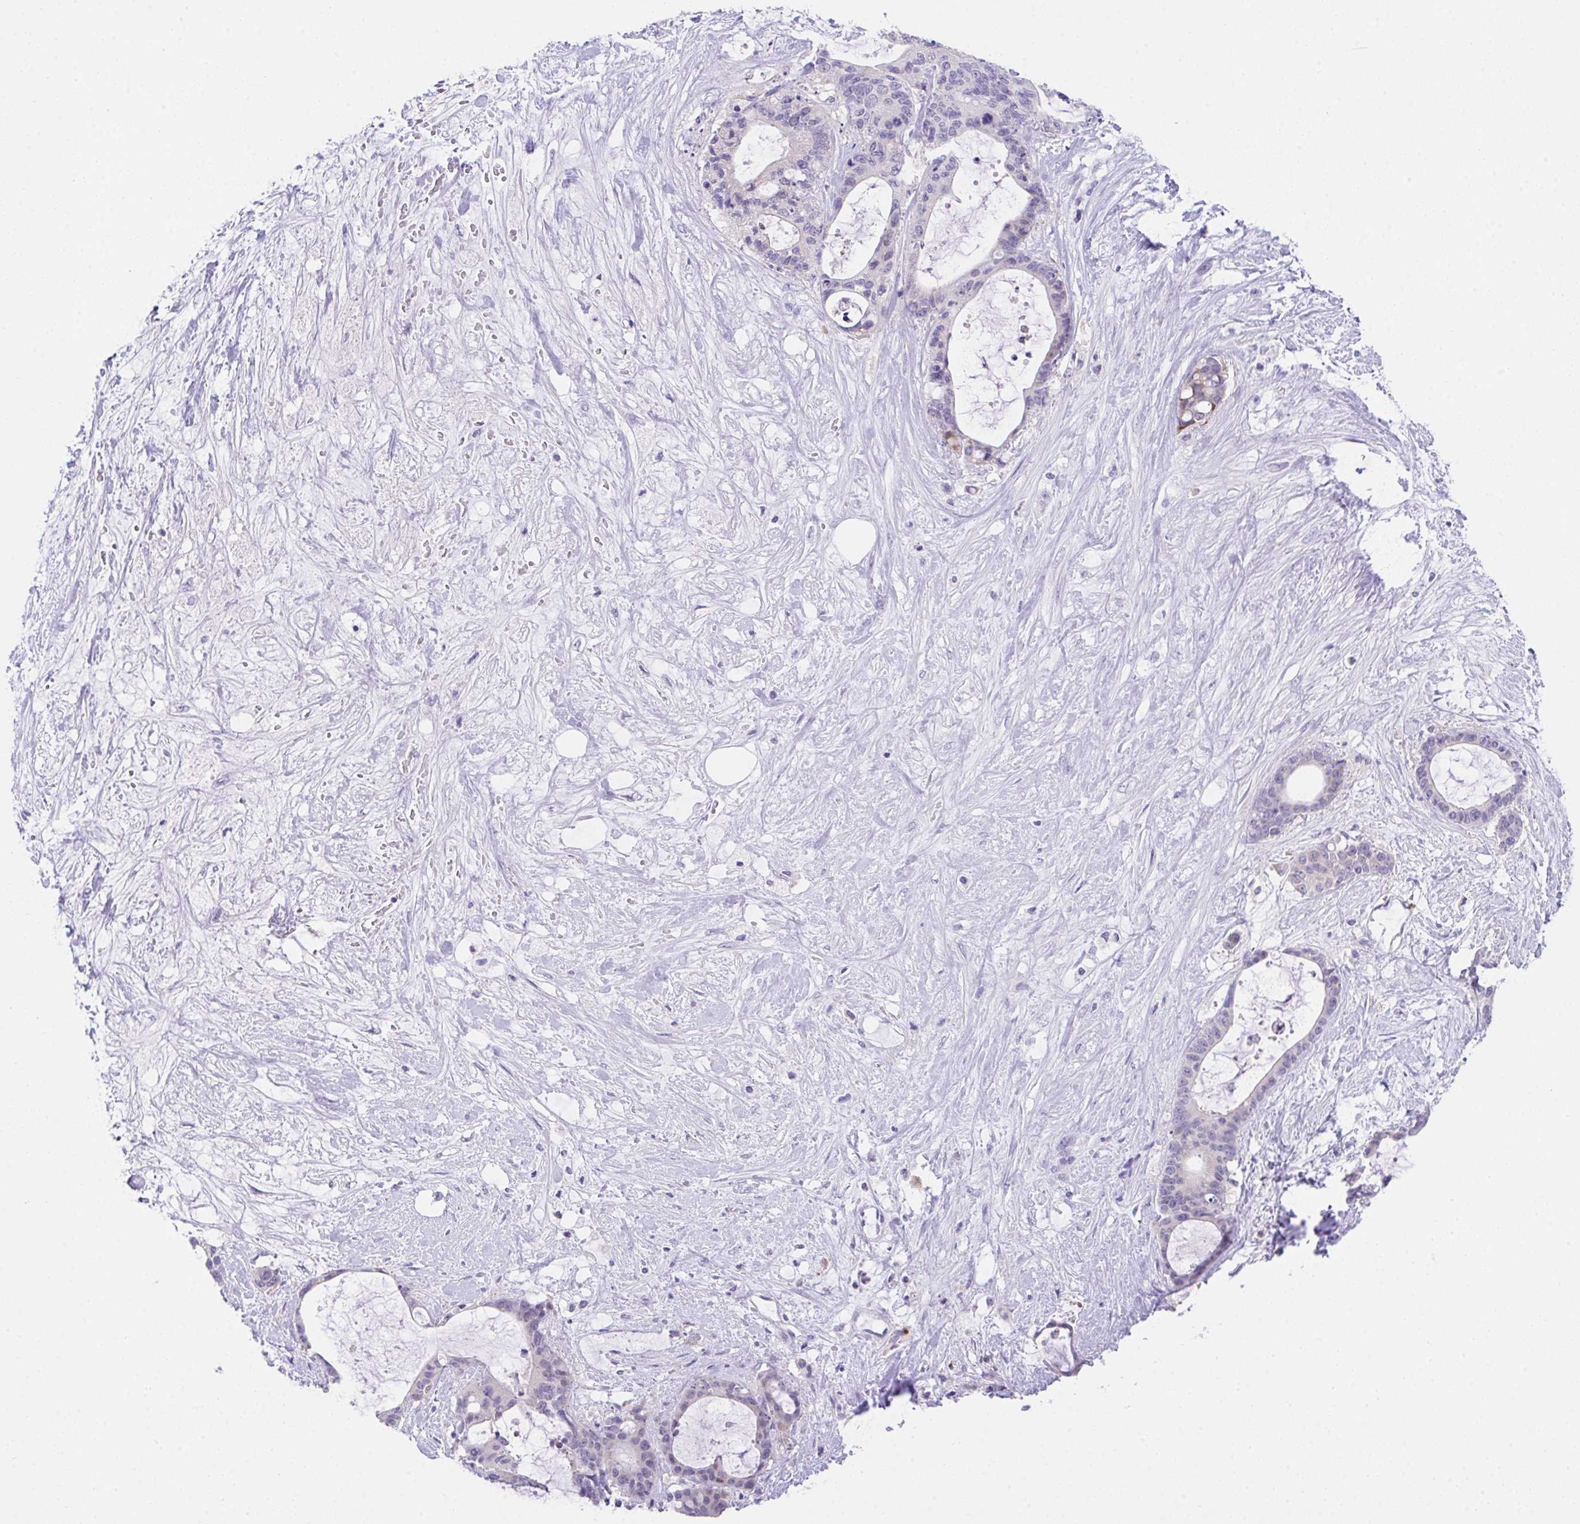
{"staining": {"intensity": "negative", "quantity": "none", "location": "none"}, "tissue": "liver cancer", "cell_type": "Tumor cells", "image_type": "cancer", "snomed": [{"axis": "morphology", "description": "Normal tissue, NOS"}, {"axis": "morphology", "description": "Cholangiocarcinoma"}, {"axis": "topography", "description": "Liver"}, {"axis": "topography", "description": "Peripheral nerve tissue"}], "caption": "This micrograph is of liver cancer stained with immunohistochemistry (IHC) to label a protein in brown with the nuclei are counter-stained blue. There is no positivity in tumor cells.", "gene": "HOXB4", "patient": {"sex": "female", "age": 73}}